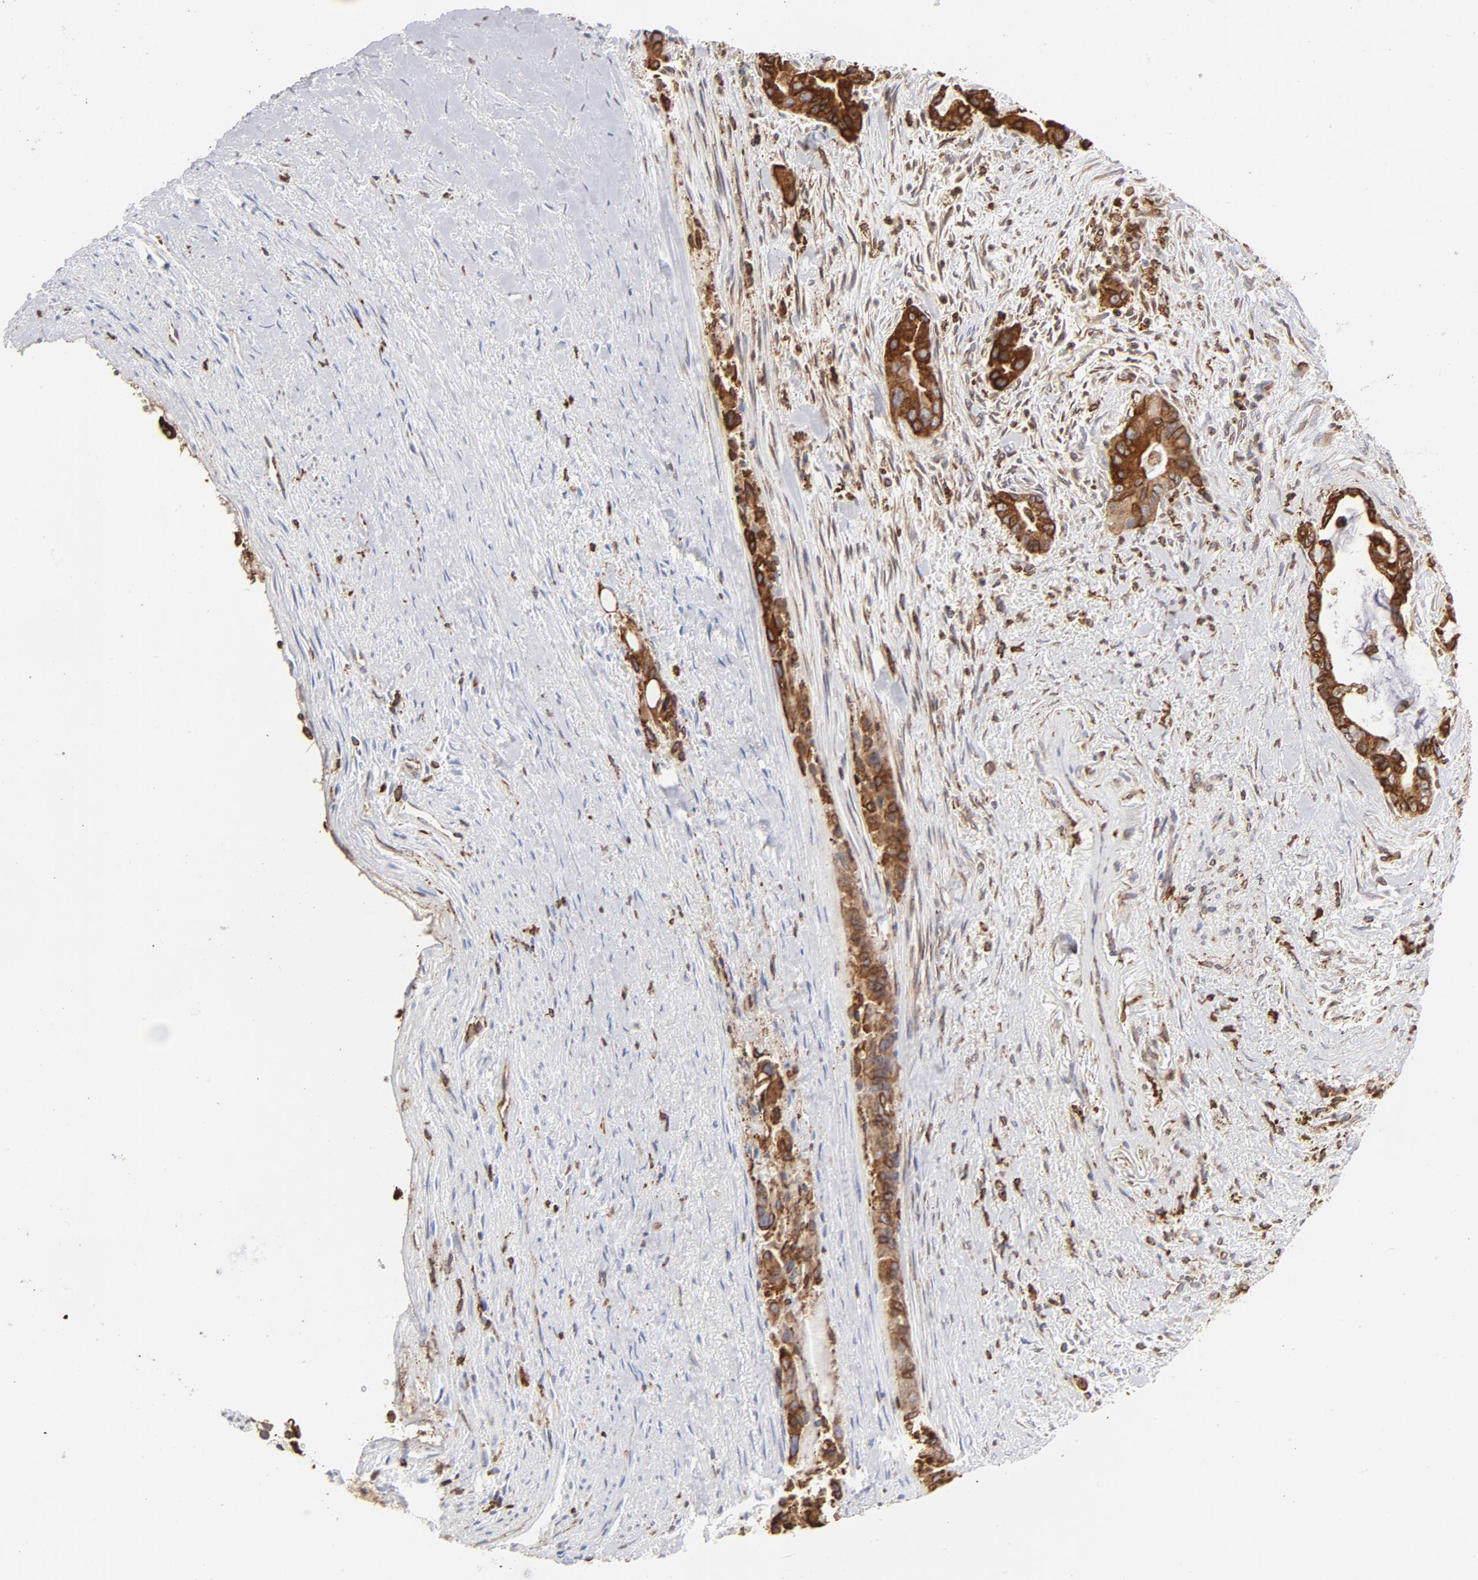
{"staining": {"intensity": "strong", "quantity": ">75%", "location": "cytoplasmic/membranous"}, "tissue": "liver cancer", "cell_type": "Tumor cells", "image_type": "cancer", "snomed": [{"axis": "morphology", "description": "Cholangiocarcinoma"}, {"axis": "topography", "description": "Liver"}], "caption": "A histopathology image showing strong cytoplasmic/membranous positivity in approximately >75% of tumor cells in cholangiocarcinoma (liver), as visualized by brown immunohistochemical staining.", "gene": "CANX", "patient": {"sex": "female", "age": 55}}